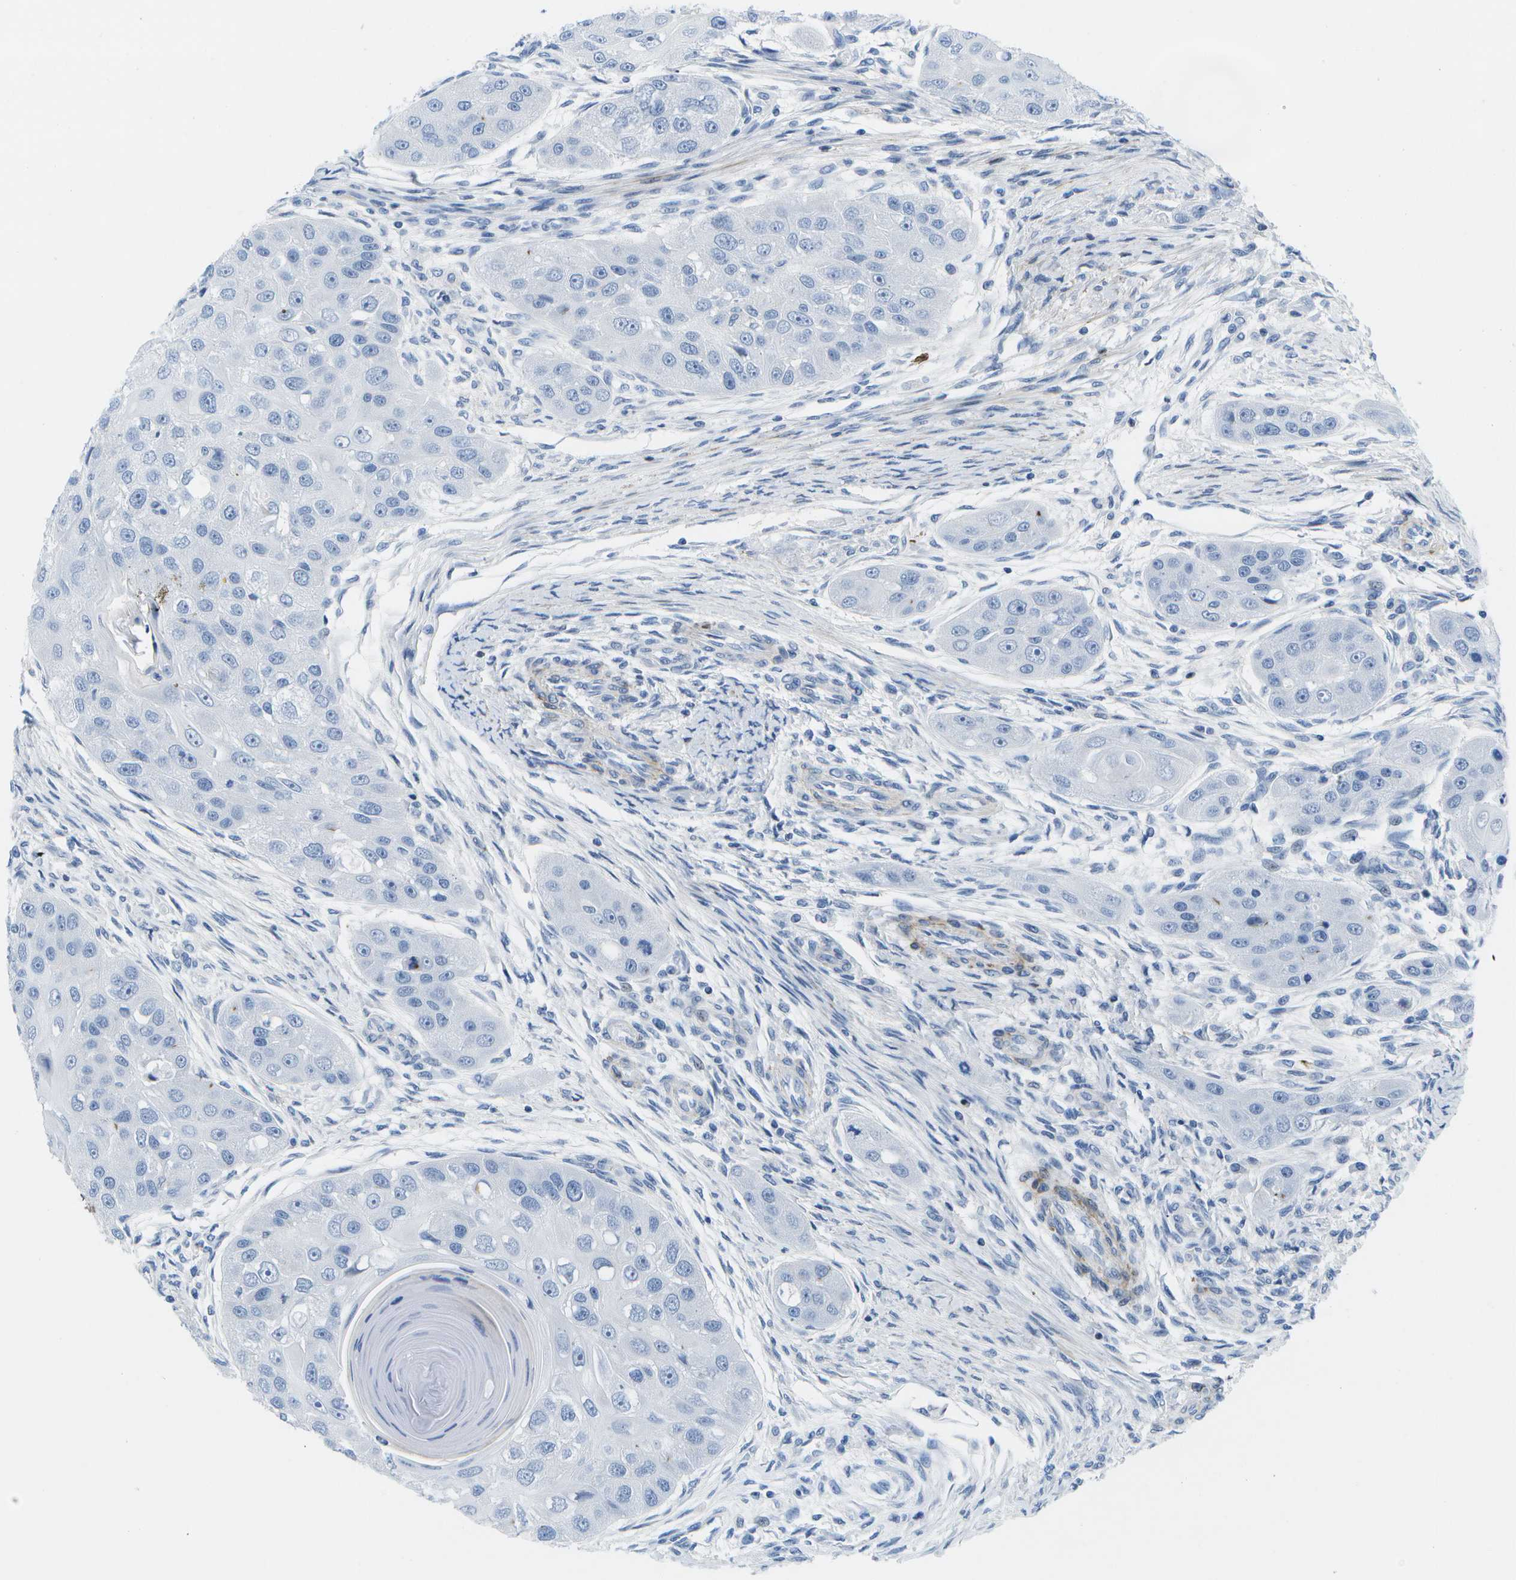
{"staining": {"intensity": "negative", "quantity": "none", "location": "none"}, "tissue": "head and neck cancer", "cell_type": "Tumor cells", "image_type": "cancer", "snomed": [{"axis": "morphology", "description": "Normal tissue, NOS"}, {"axis": "morphology", "description": "Squamous cell carcinoma, NOS"}, {"axis": "topography", "description": "Skeletal muscle"}, {"axis": "topography", "description": "Head-Neck"}], "caption": "The photomicrograph displays no staining of tumor cells in squamous cell carcinoma (head and neck).", "gene": "ADGRG6", "patient": {"sex": "male", "age": 51}}